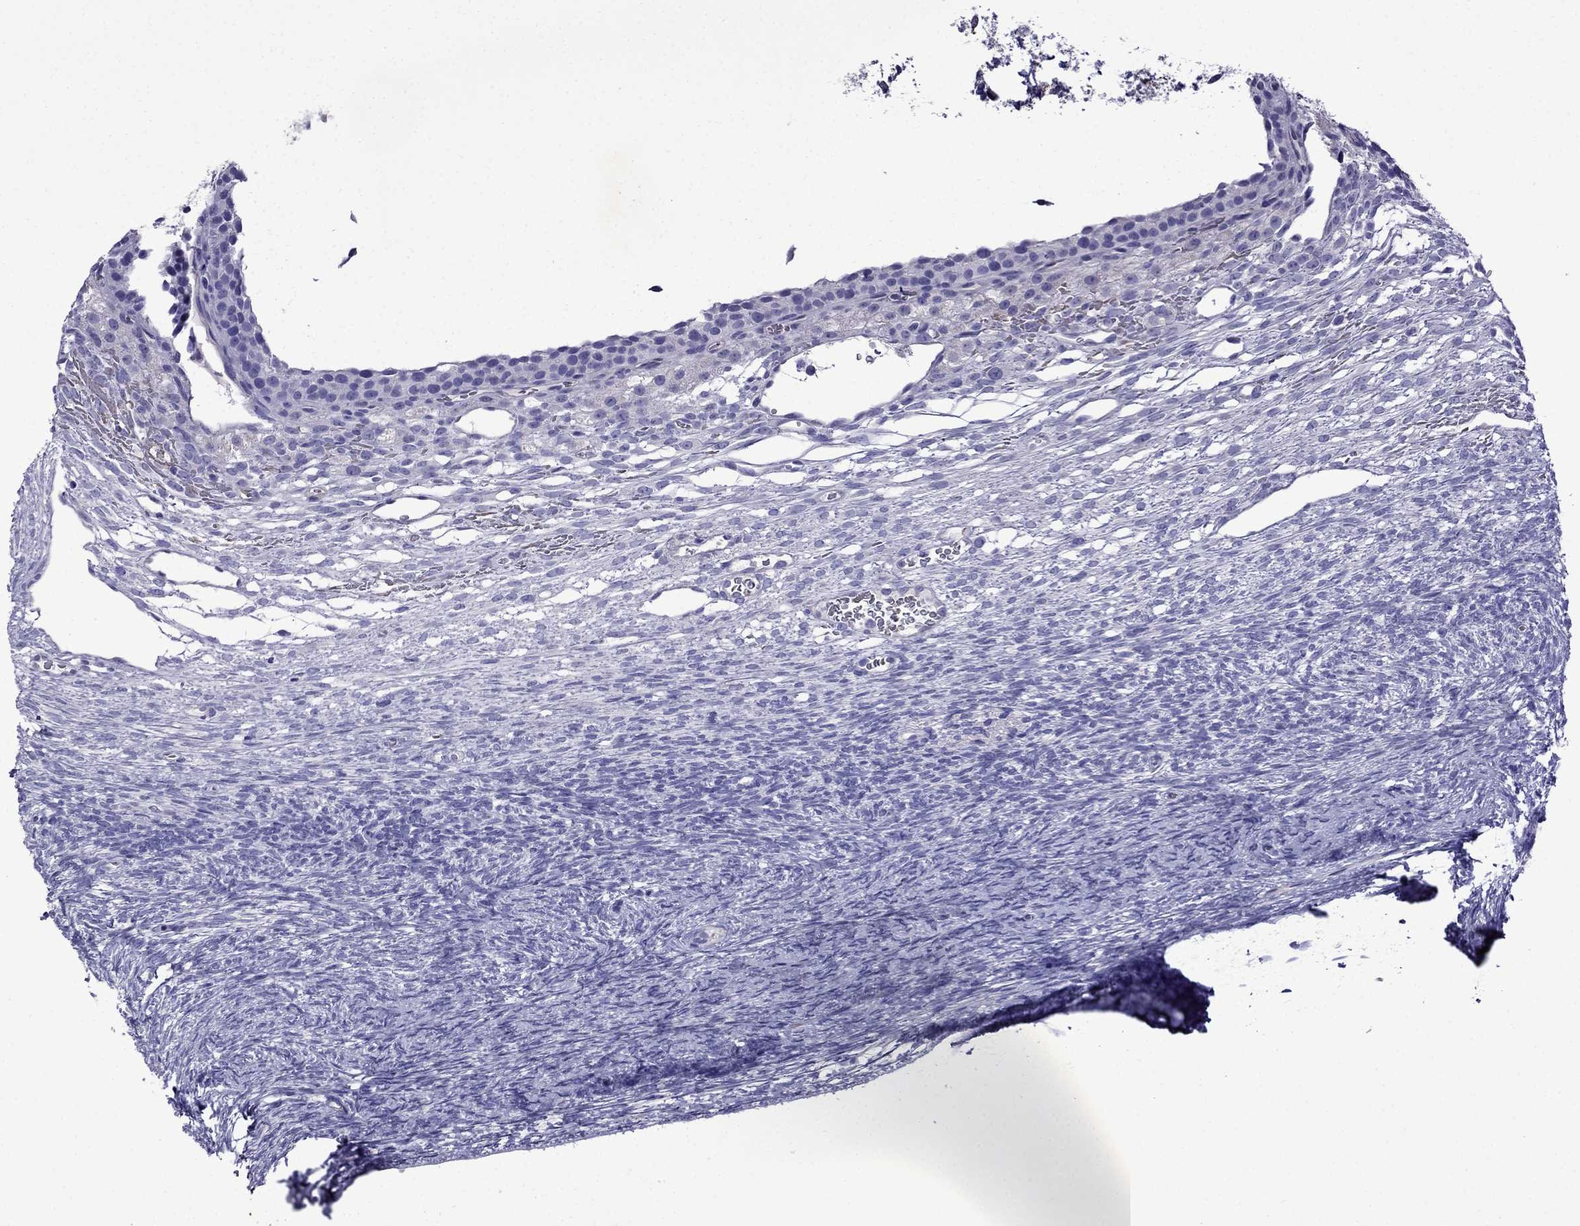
{"staining": {"intensity": "strong", "quantity": "25%-75%", "location": "cytoplasmic/membranous"}, "tissue": "ovary", "cell_type": "Follicle cells", "image_type": "normal", "snomed": [{"axis": "morphology", "description": "Normal tissue, NOS"}, {"axis": "topography", "description": "Ovary"}], "caption": "This is a photomicrograph of IHC staining of unremarkable ovary, which shows strong positivity in the cytoplasmic/membranous of follicle cells.", "gene": "TDRD1", "patient": {"sex": "female", "age": 34}}